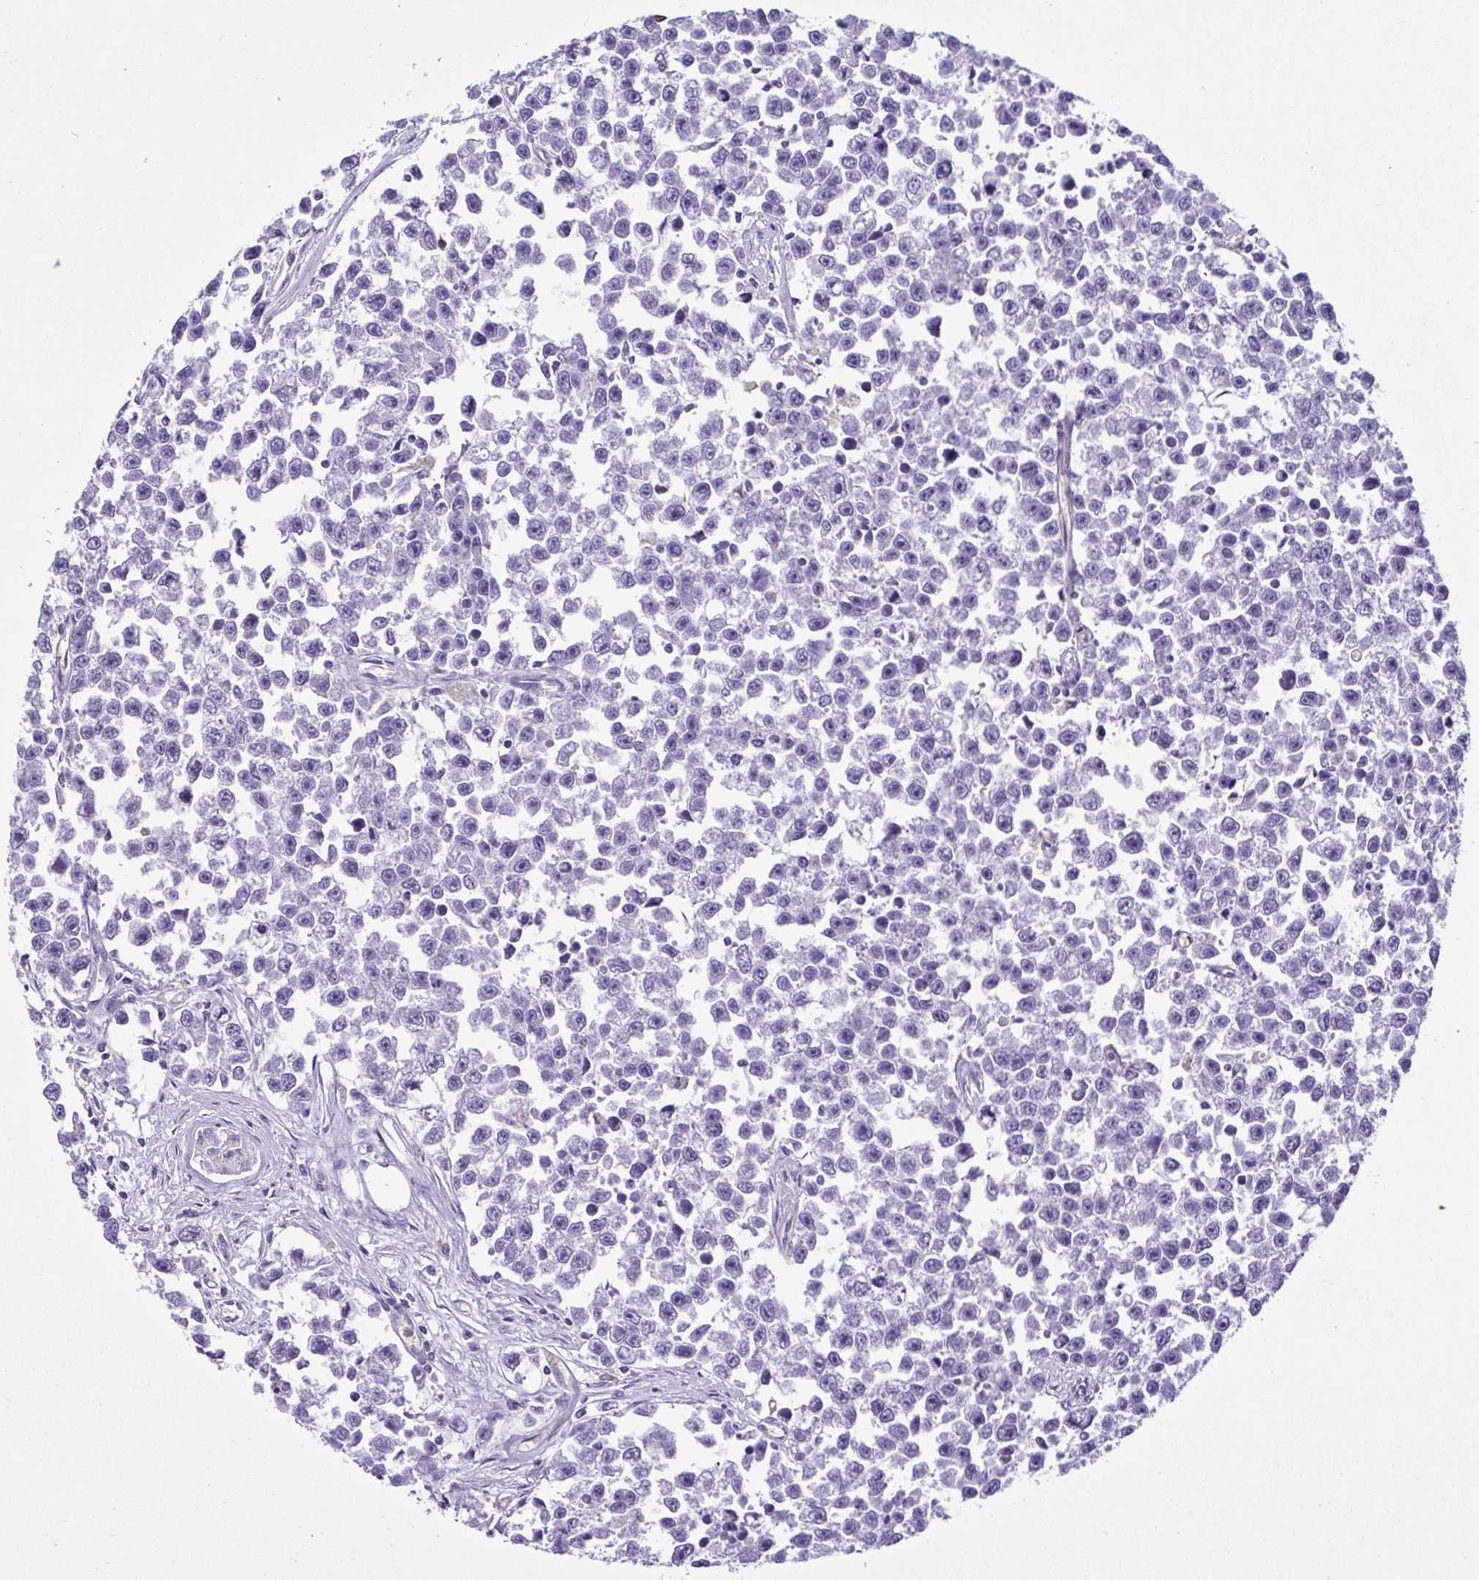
{"staining": {"intensity": "negative", "quantity": "none", "location": "none"}, "tissue": "testis cancer", "cell_type": "Tumor cells", "image_type": "cancer", "snomed": [{"axis": "morphology", "description": "Seminoma, NOS"}, {"axis": "topography", "description": "Testis"}], "caption": "Tumor cells are negative for protein expression in human seminoma (testis).", "gene": "CBY2", "patient": {"sex": "male", "age": 26}}